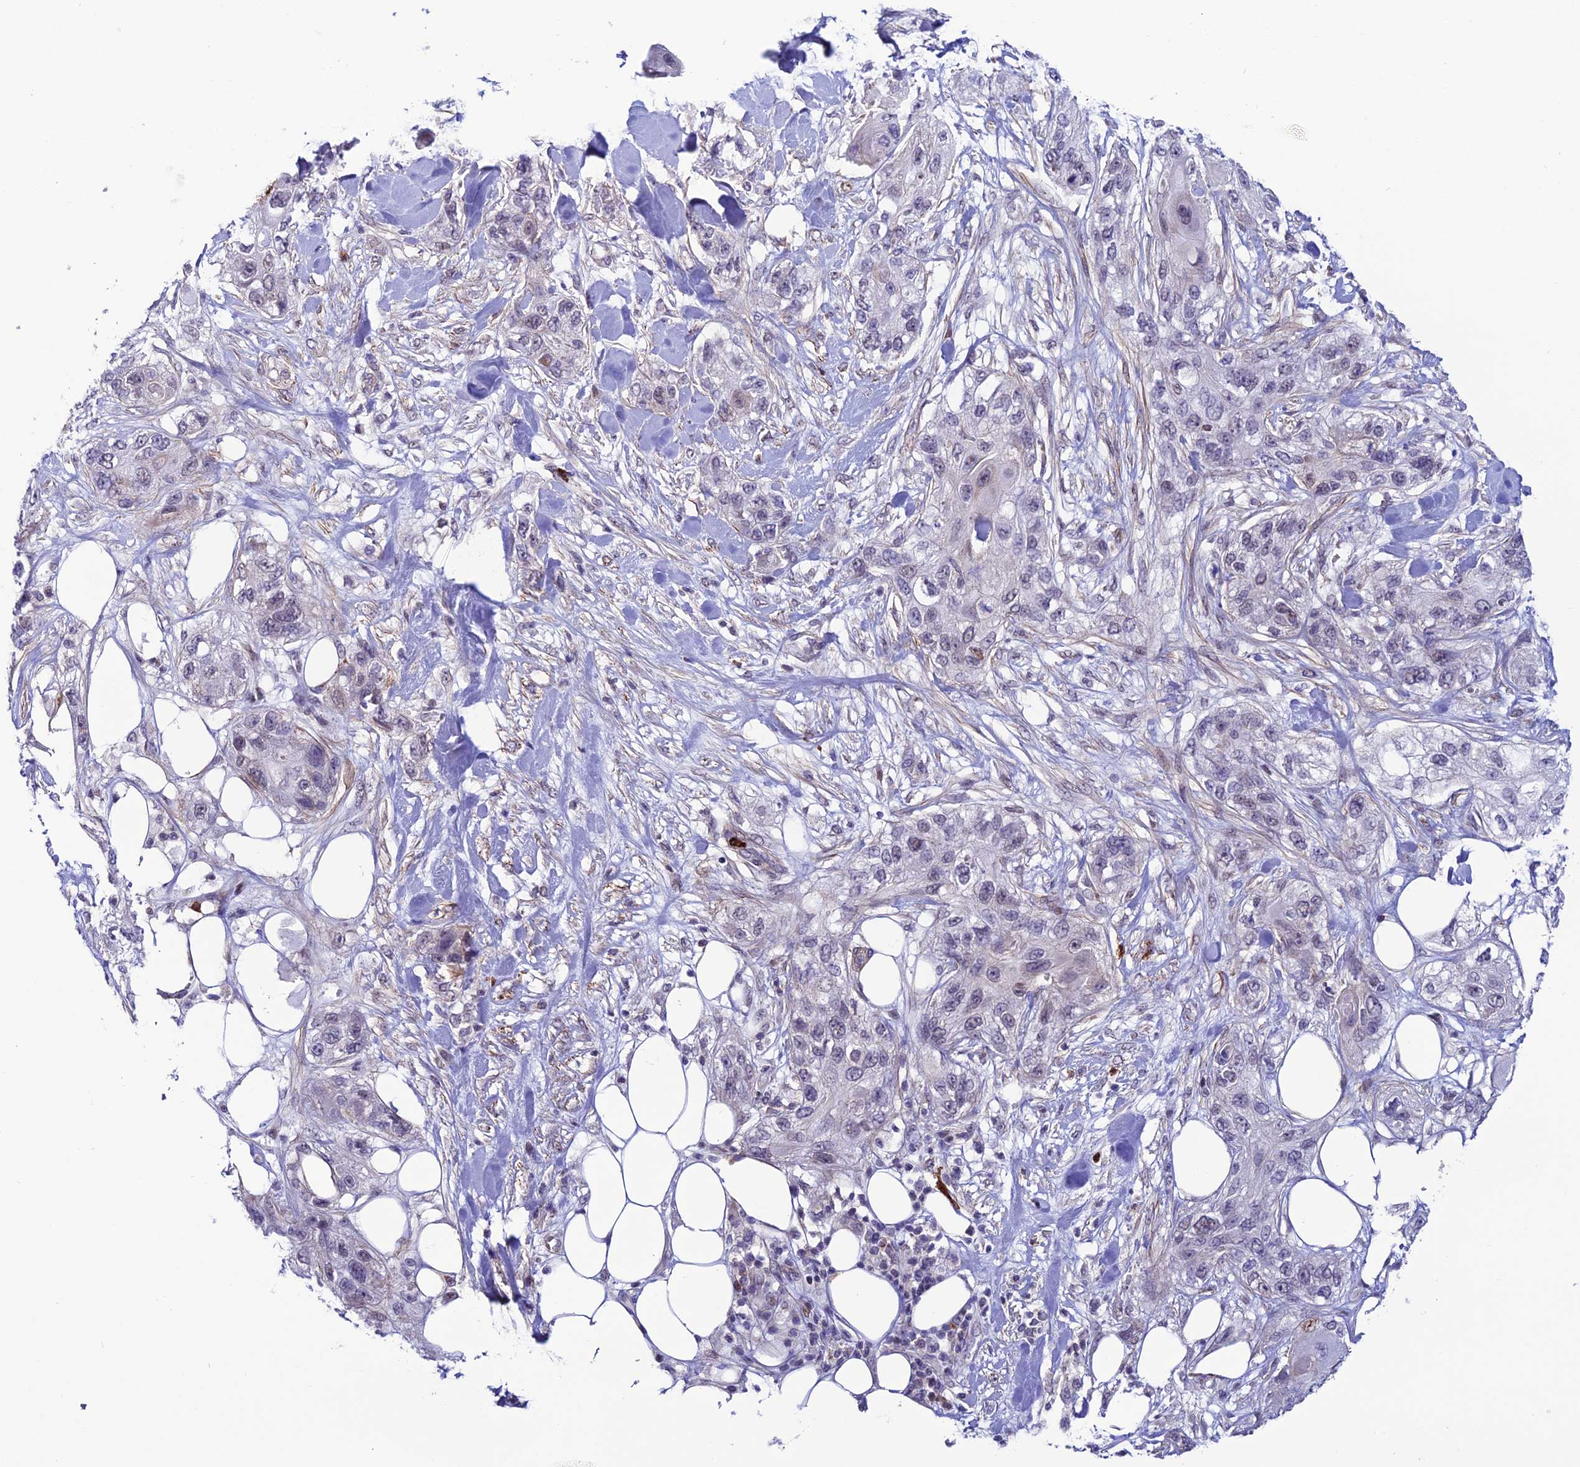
{"staining": {"intensity": "negative", "quantity": "none", "location": "none"}, "tissue": "skin cancer", "cell_type": "Tumor cells", "image_type": "cancer", "snomed": [{"axis": "morphology", "description": "Normal tissue, NOS"}, {"axis": "morphology", "description": "Squamous cell carcinoma, NOS"}, {"axis": "topography", "description": "Skin"}], "caption": "Tumor cells show no significant positivity in skin cancer (squamous cell carcinoma).", "gene": "COL6A6", "patient": {"sex": "male", "age": 72}}